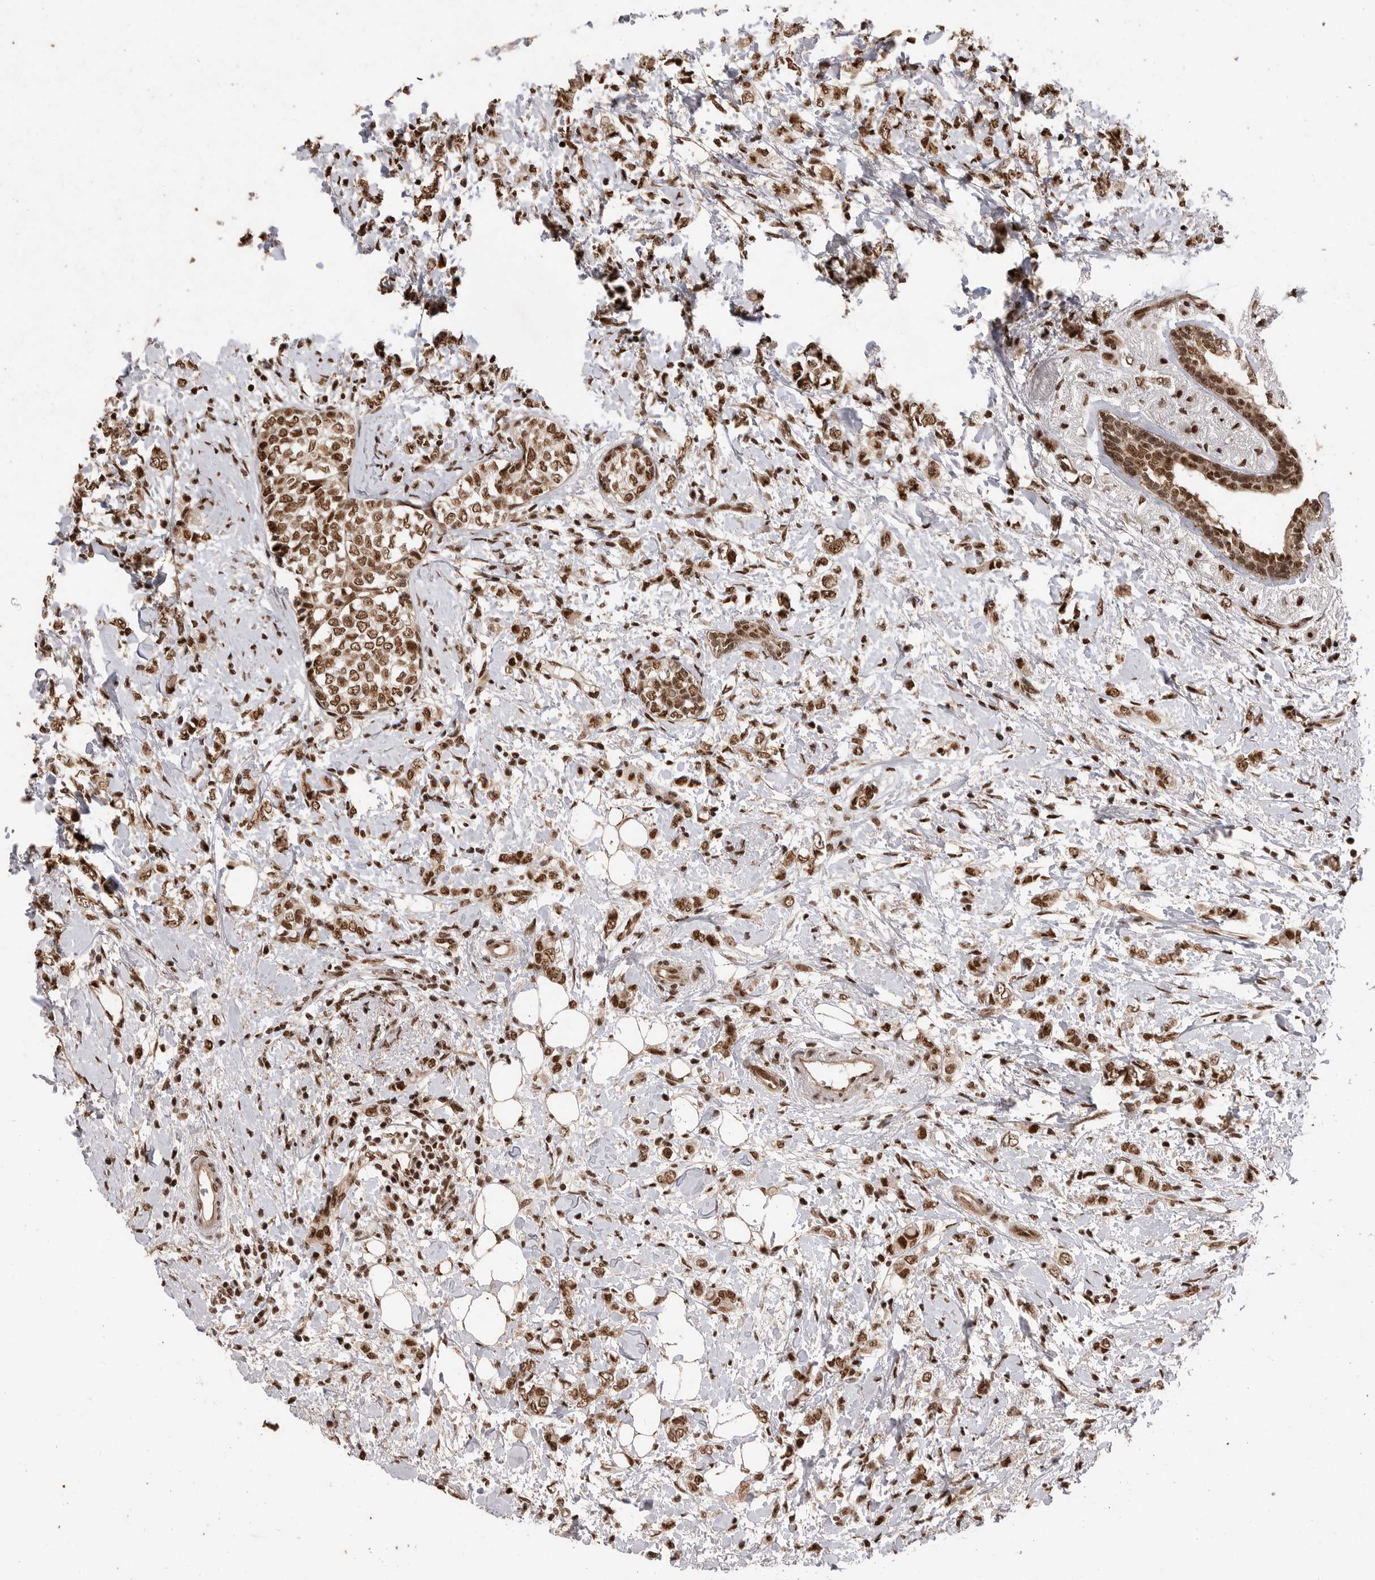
{"staining": {"intensity": "moderate", "quantity": ">75%", "location": "nuclear"}, "tissue": "breast cancer", "cell_type": "Tumor cells", "image_type": "cancer", "snomed": [{"axis": "morphology", "description": "Normal tissue, NOS"}, {"axis": "morphology", "description": "Lobular carcinoma"}, {"axis": "topography", "description": "Breast"}], "caption": "Human lobular carcinoma (breast) stained with a brown dye demonstrates moderate nuclear positive positivity in approximately >75% of tumor cells.", "gene": "PPP1R8", "patient": {"sex": "female", "age": 47}}